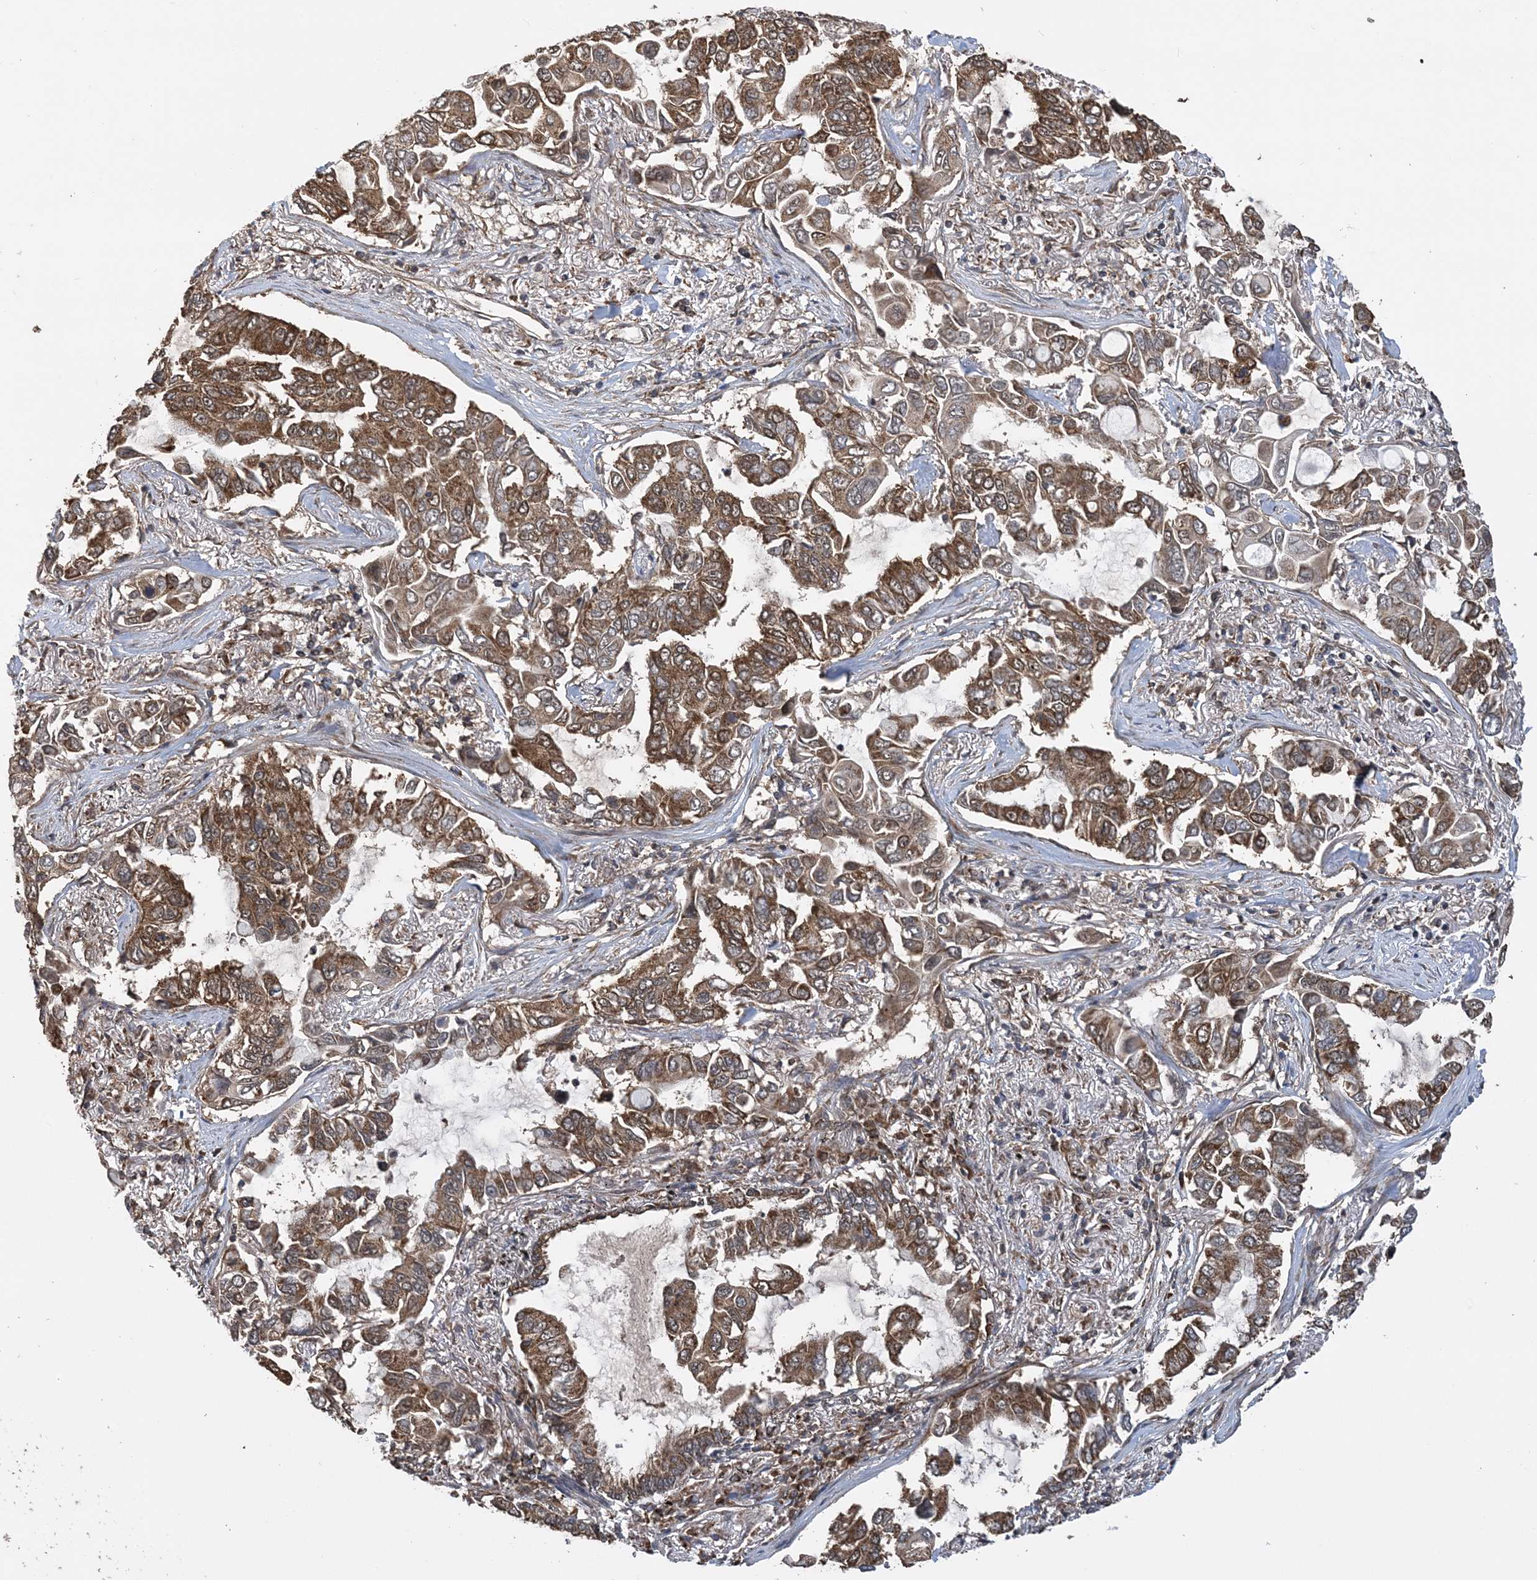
{"staining": {"intensity": "moderate", "quantity": ">75%", "location": "cytoplasmic/membranous"}, "tissue": "lung cancer", "cell_type": "Tumor cells", "image_type": "cancer", "snomed": [{"axis": "morphology", "description": "Adenocarcinoma, NOS"}, {"axis": "topography", "description": "Lung"}], "caption": "Immunohistochemistry of human lung cancer reveals medium levels of moderate cytoplasmic/membranous staining in approximately >75% of tumor cells.", "gene": "PCBP1", "patient": {"sex": "male", "age": 64}}